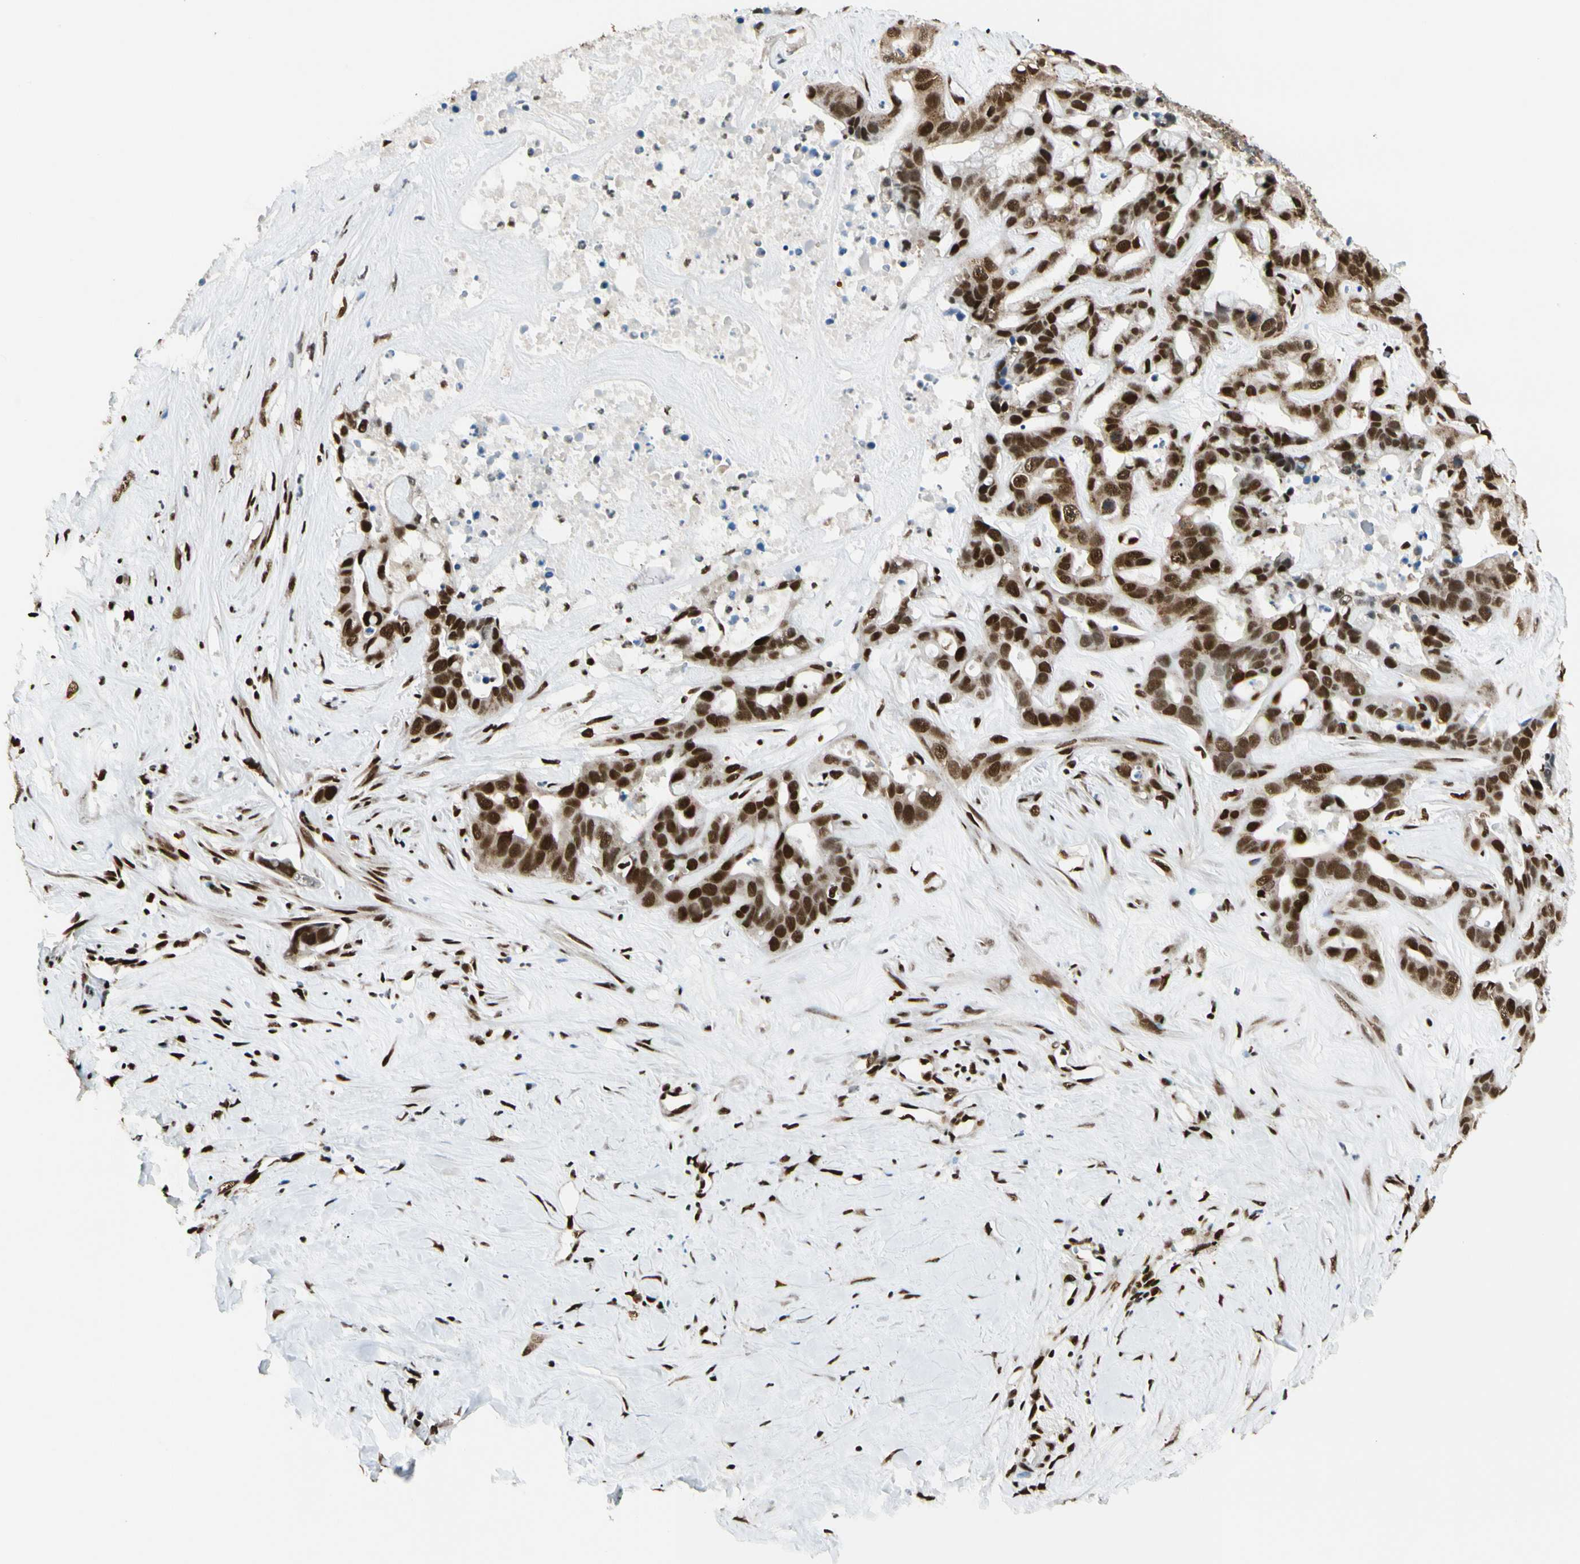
{"staining": {"intensity": "strong", "quantity": ">75%", "location": "cytoplasmic/membranous,nuclear"}, "tissue": "liver cancer", "cell_type": "Tumor cells", "image_type": "cancer", "snomed": [{"axis": "morphology", "description": "Cholangiocarcinoma"}, {"axis": "topography", "description": "Liver"}], "caption": "Immunohistochemistry (IHC) (DAB (3,3'-diaminobenzidine)) staining of human cholangiocarcinoma (liver) exhibits strong cytoplasmic/membranous and nuclear protein positivity in about >75% of tumor cells.", "gene": "FUS", "patient": {"sex": "female", "age": 65}}